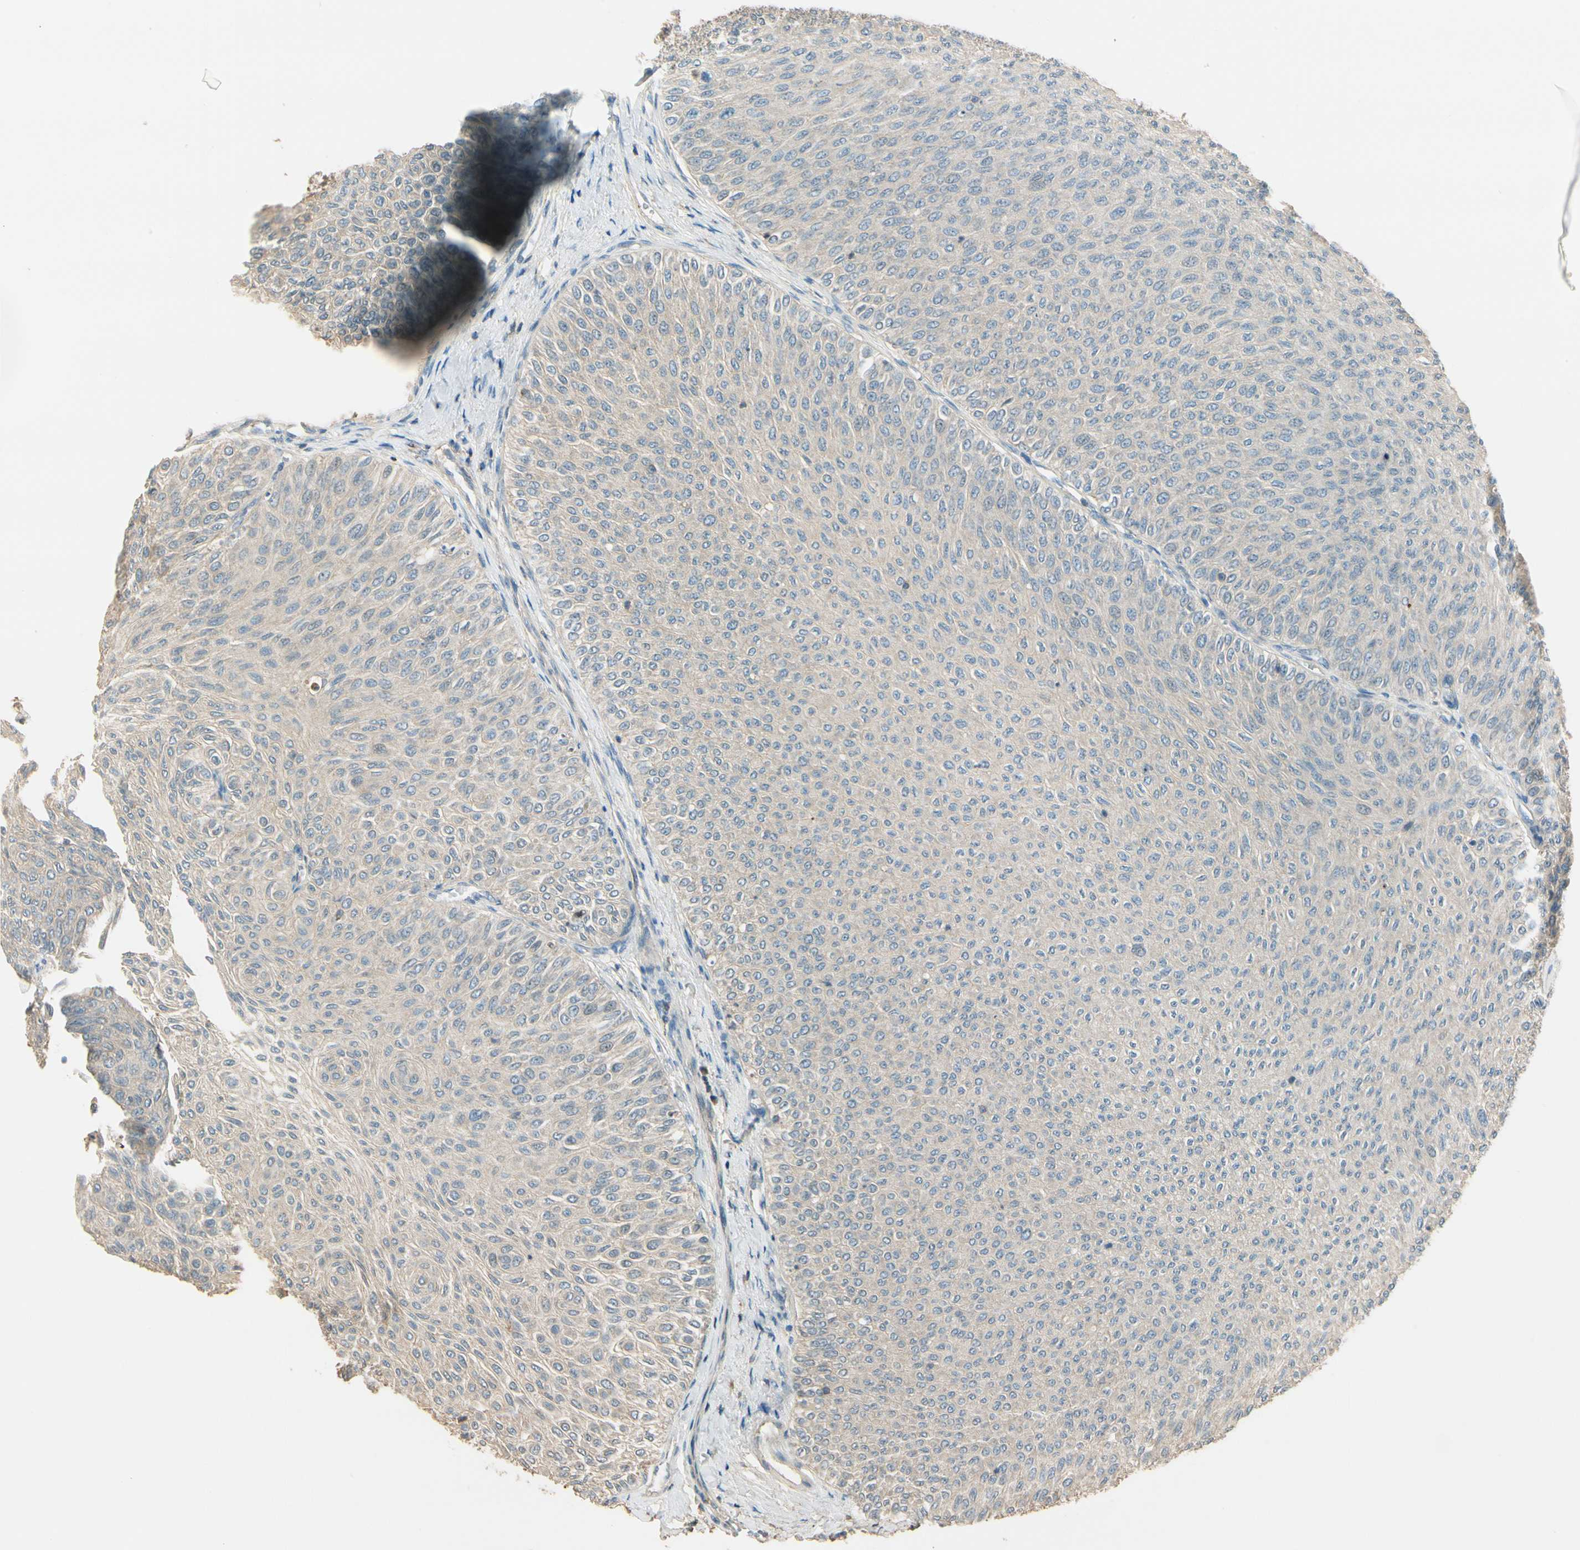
{"staining": {"intensity": "weak", "quantity": "25%-75%", "location": "cytoplasmic/membranous"}, "tissue": "urothelial cancer", "cell_type": "Tumor cells", "image_type": "cancer", "snomed": [{"axis": "morphology", "description": "Urothelial carcinoma, Low grade"}, {"axis": "topography", "description": "Urinary bladder"}], "caption": "Immunohistochemistry (IHC) histopathology image of neoplastic tissue: human urothelial cancer stained using immunohistochemistry displays low levels of weak protein expression localized specifically in the cytoplasmic/membranous of tumor cells, appearing as a cytoplasmic/membranous brown color.", "gene": "PLXNA1", "patient": {"sex": "male", "age": 78}}